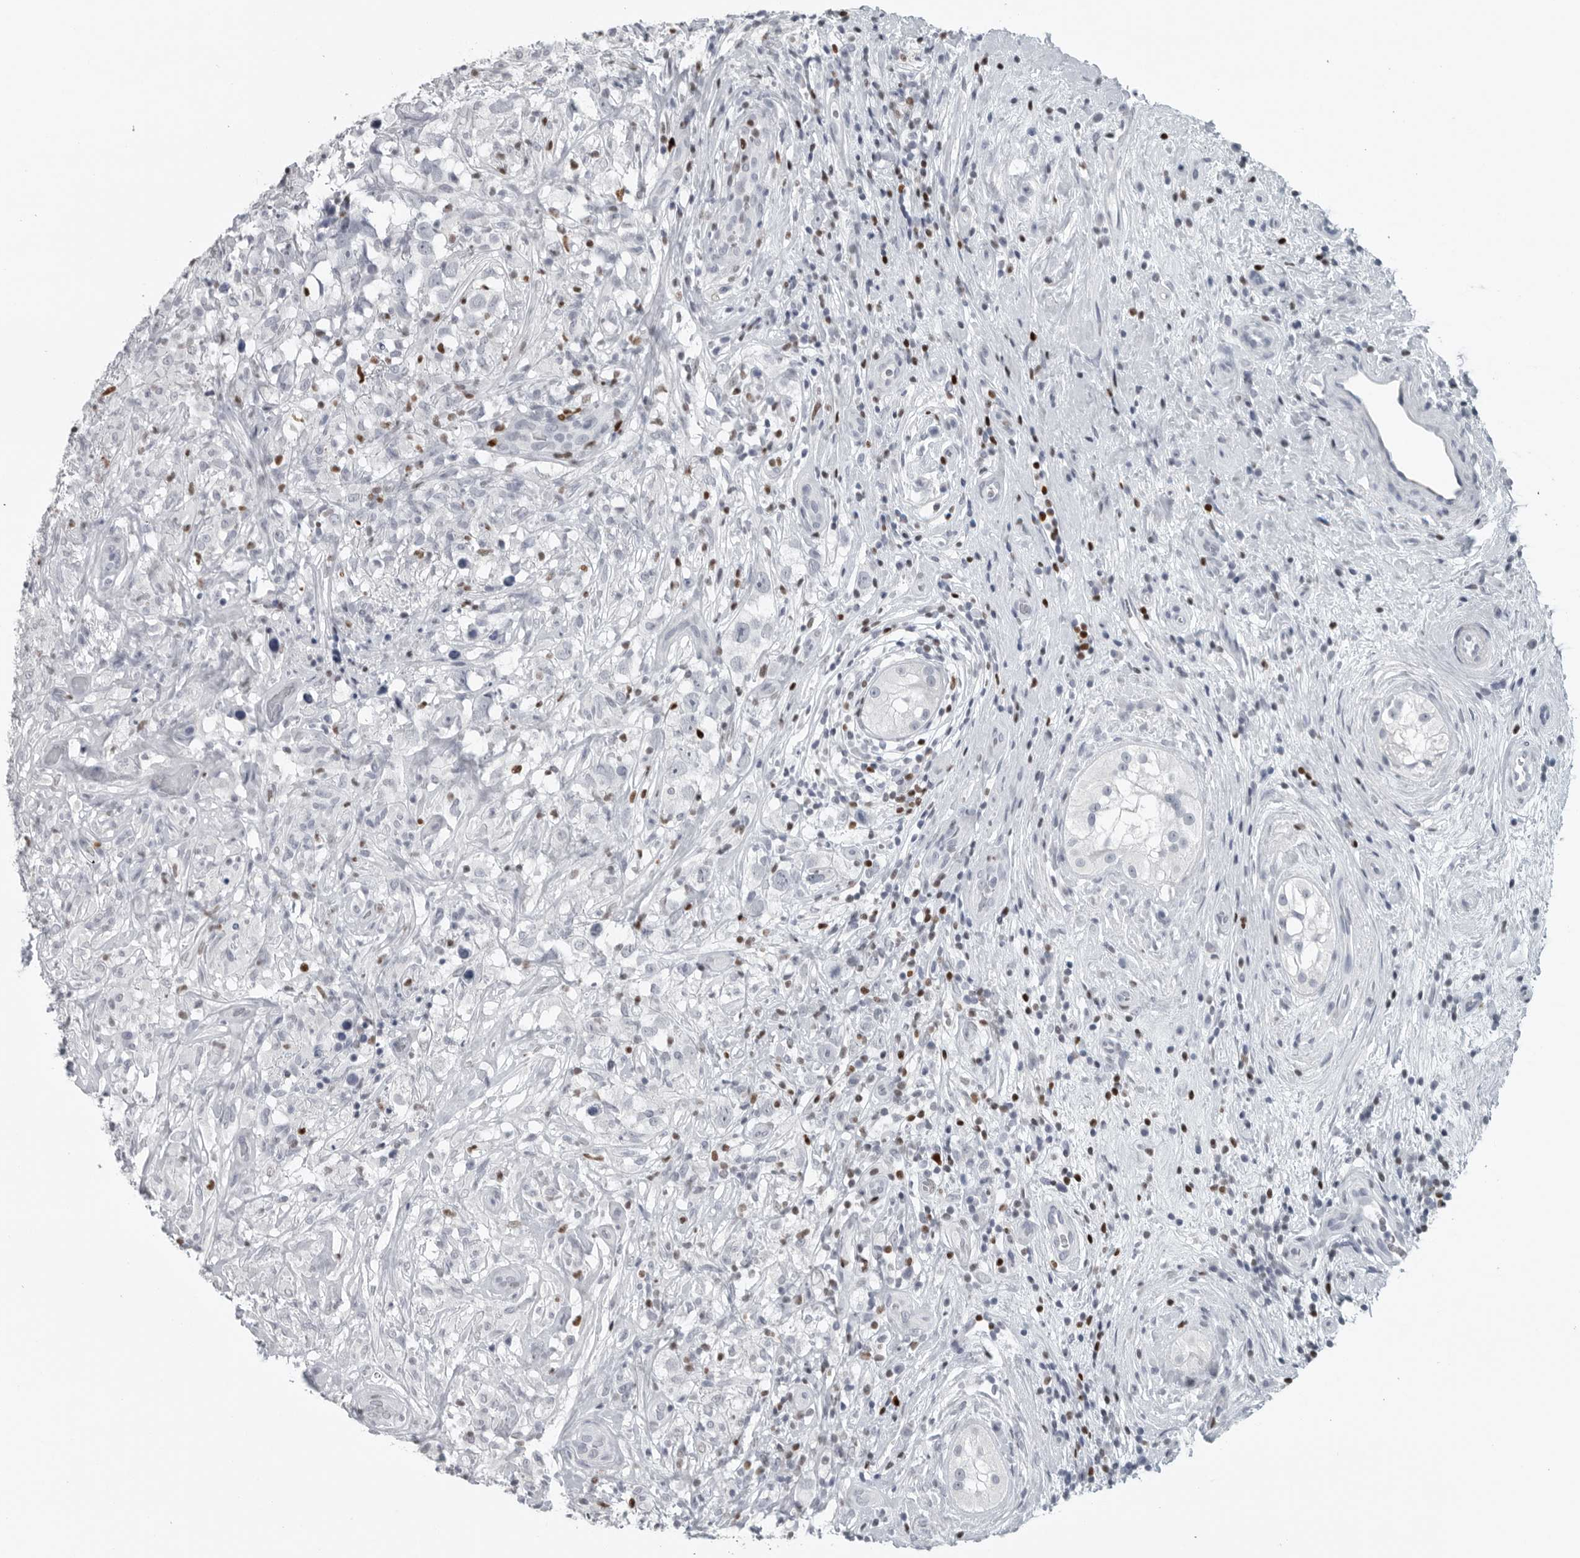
{"staining": {"intensity": "negative", "quantity": "none", "location": "none"}, "tissue": "testis cancer", "cell_type": "Tumor cells", "image_type": "cancer", "snomed": [{"axis": "morphology", "description": "Seminoma, NOS"}, {"axis": "topography", "description": "Testis"}], "caption": "DAB immunohistochemical staining of human seminoma (testis) reveals no significant staining in tumor cells. (DAB (3,3'-diaminobenzidine) immunohistochemistry (IHC) visualized using brightfield microscopy, high magnification).", "gene": "SATB2", "patient": {"sex": "male", "age": 49}}